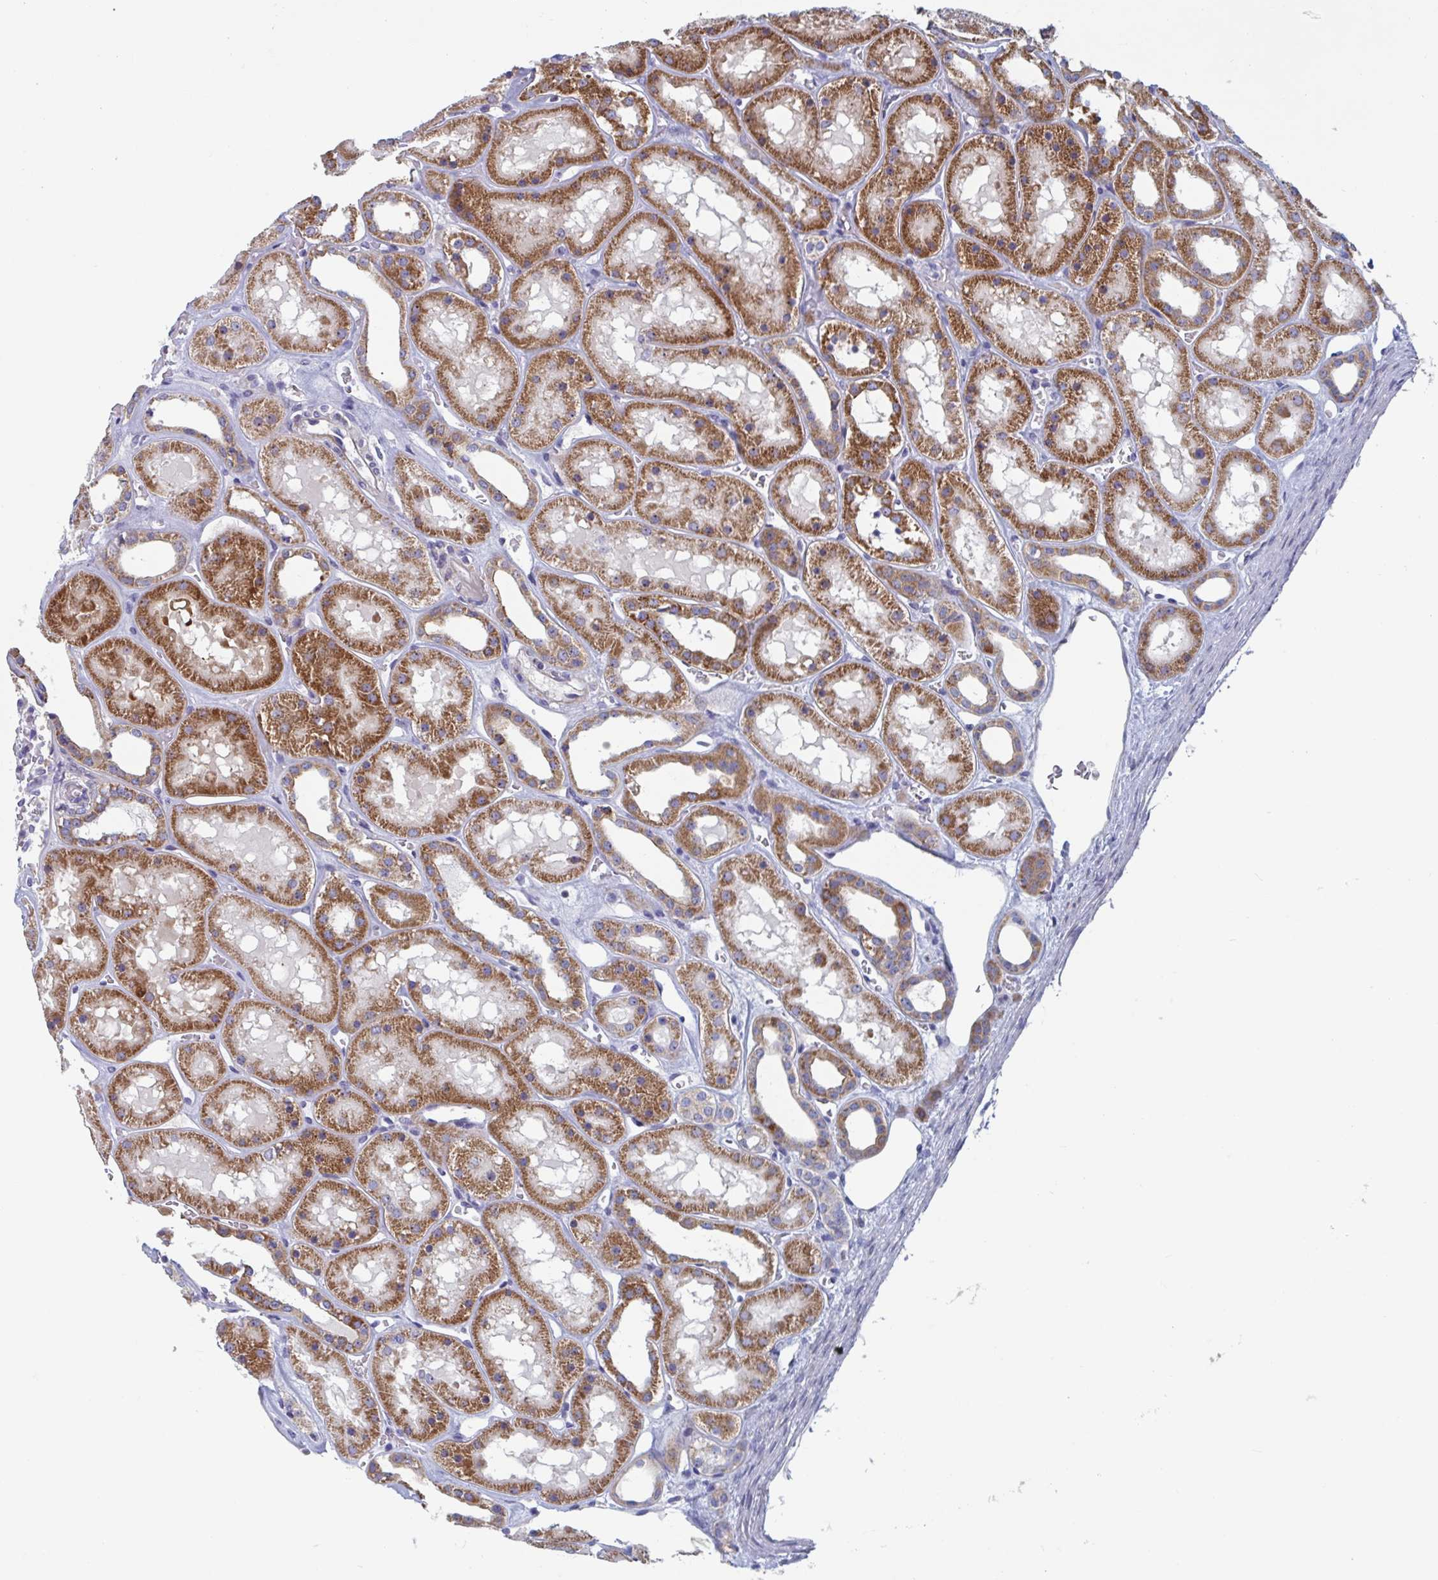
{"staining": {"intensity": "moderate", "quantity": "<25%", "location": "cytoplasmic/membranous"}, "tissue": "kidney", "cell_type": "Cells in glomeruli", "image_type": "normal", "snomed": [{"axis": "morphology", "description": "Normal tissue, NOS"}, {"axis": "topography", "description": "Kidney"}], "caption": "Immunohistochemical staining of unremarkable kidney exhibits moderate cytoplasmic/membranous protein positivity in approximately <25% of cells in glomeruli. (Brightfield microscopy of DAB IHC at high magnification).", "gene": "MRPL53", "patient": {"sex": "female", "age": 41}}